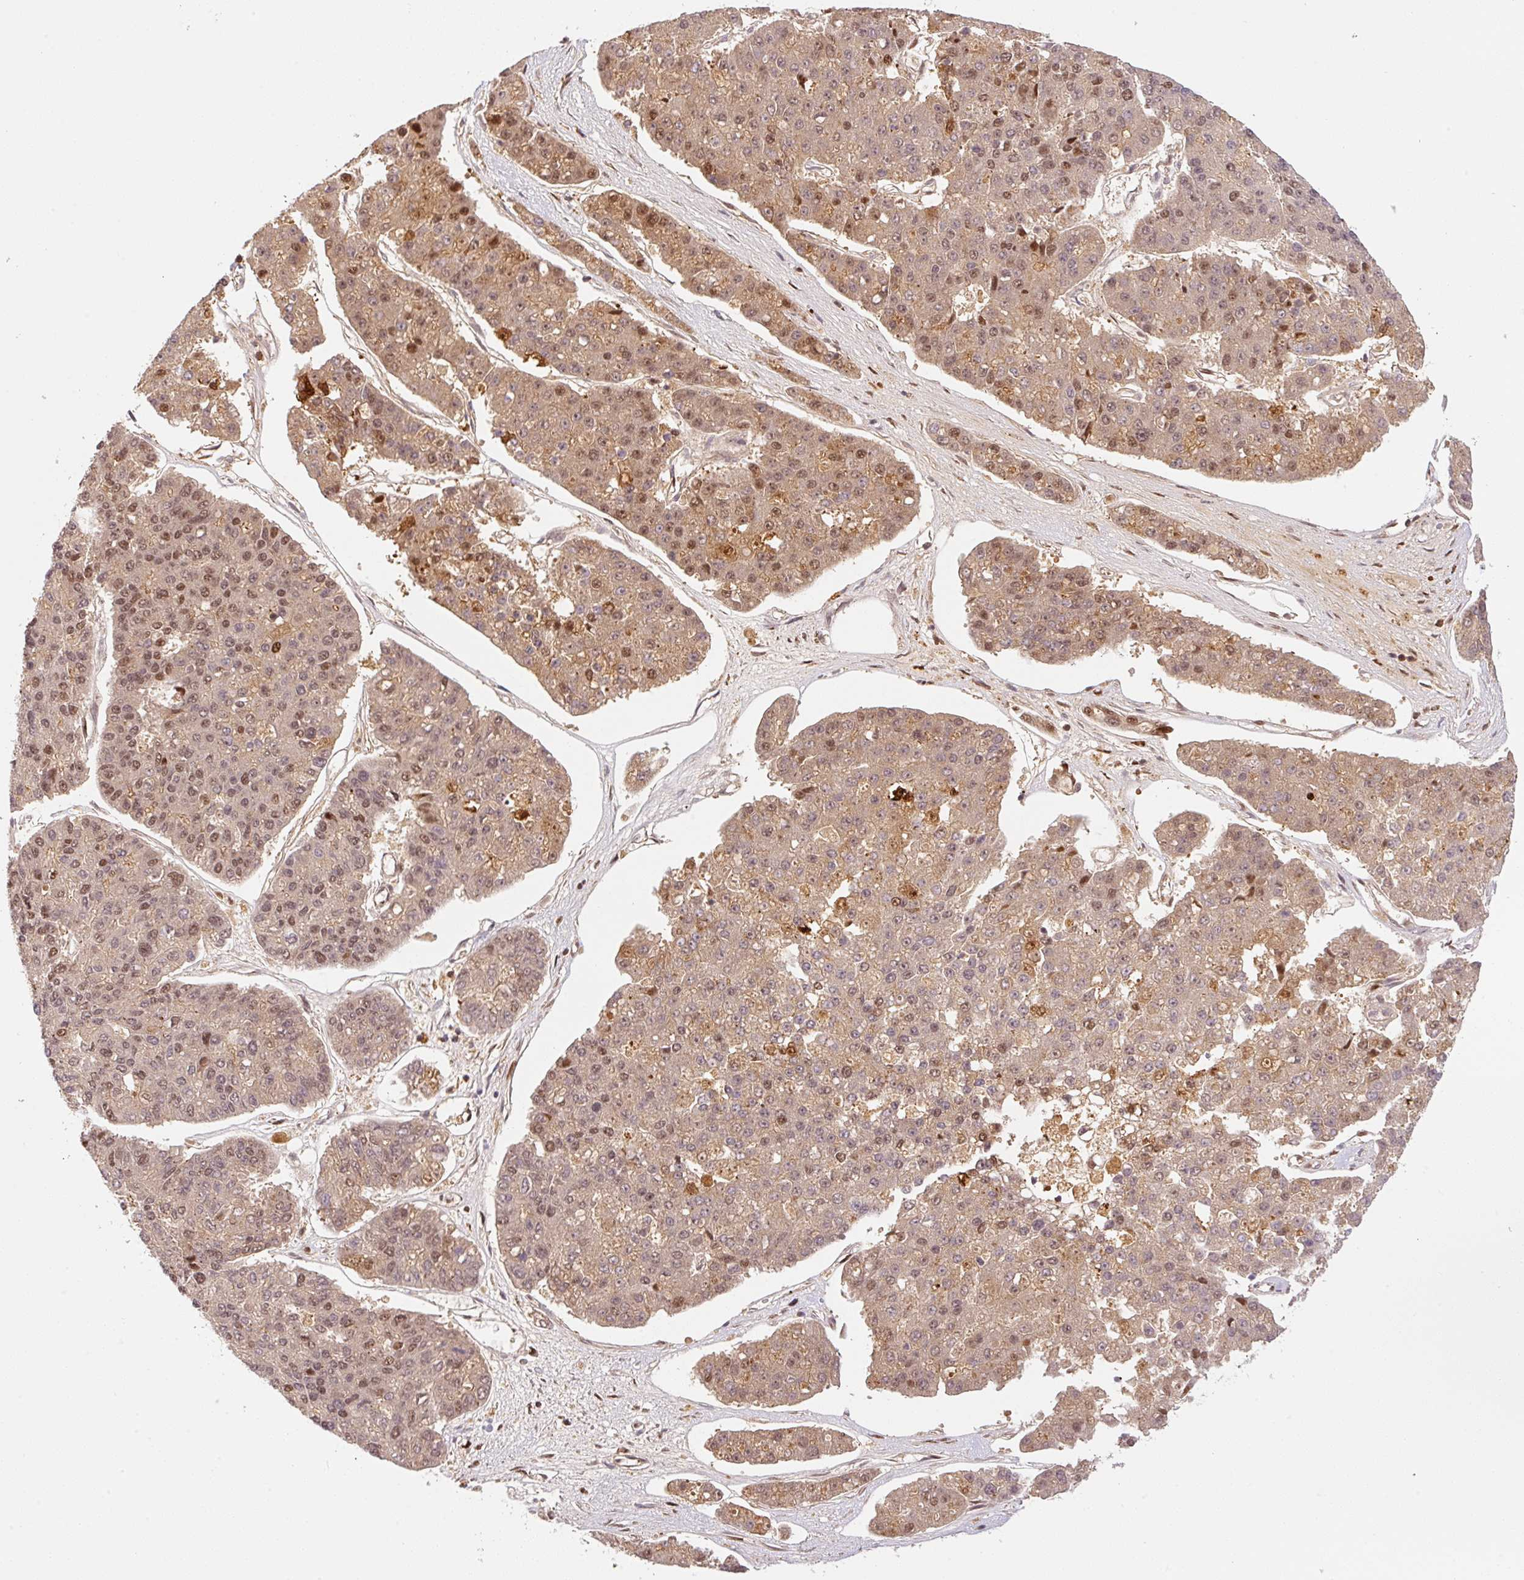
{"staining": {"intensity": "moderate", "quantity": ">75%", "location": "cytoplasmic/membranous,nuclear"}, "tissue": "pancreatic cancer", "cell_type": "Tumor cells", "image_type": "cancer", "snomed": [{"axis": "morphology", "description": "Adenocarcinoma, NOS"}, {"axis": "topography", "description": "Pancreas"}], "caption": "Immunohistochemical staining of human pancreatic cancer (adenocarcinoma) shows medium levels of moderate cytoplasmic/membranous and nuclear expression in approximately >75% of tumor cells. (Brightfield microscopy of DAB IHC at high magnification).", "gene": "GPR139", "patient": {"sex": "male", "age": 50}}